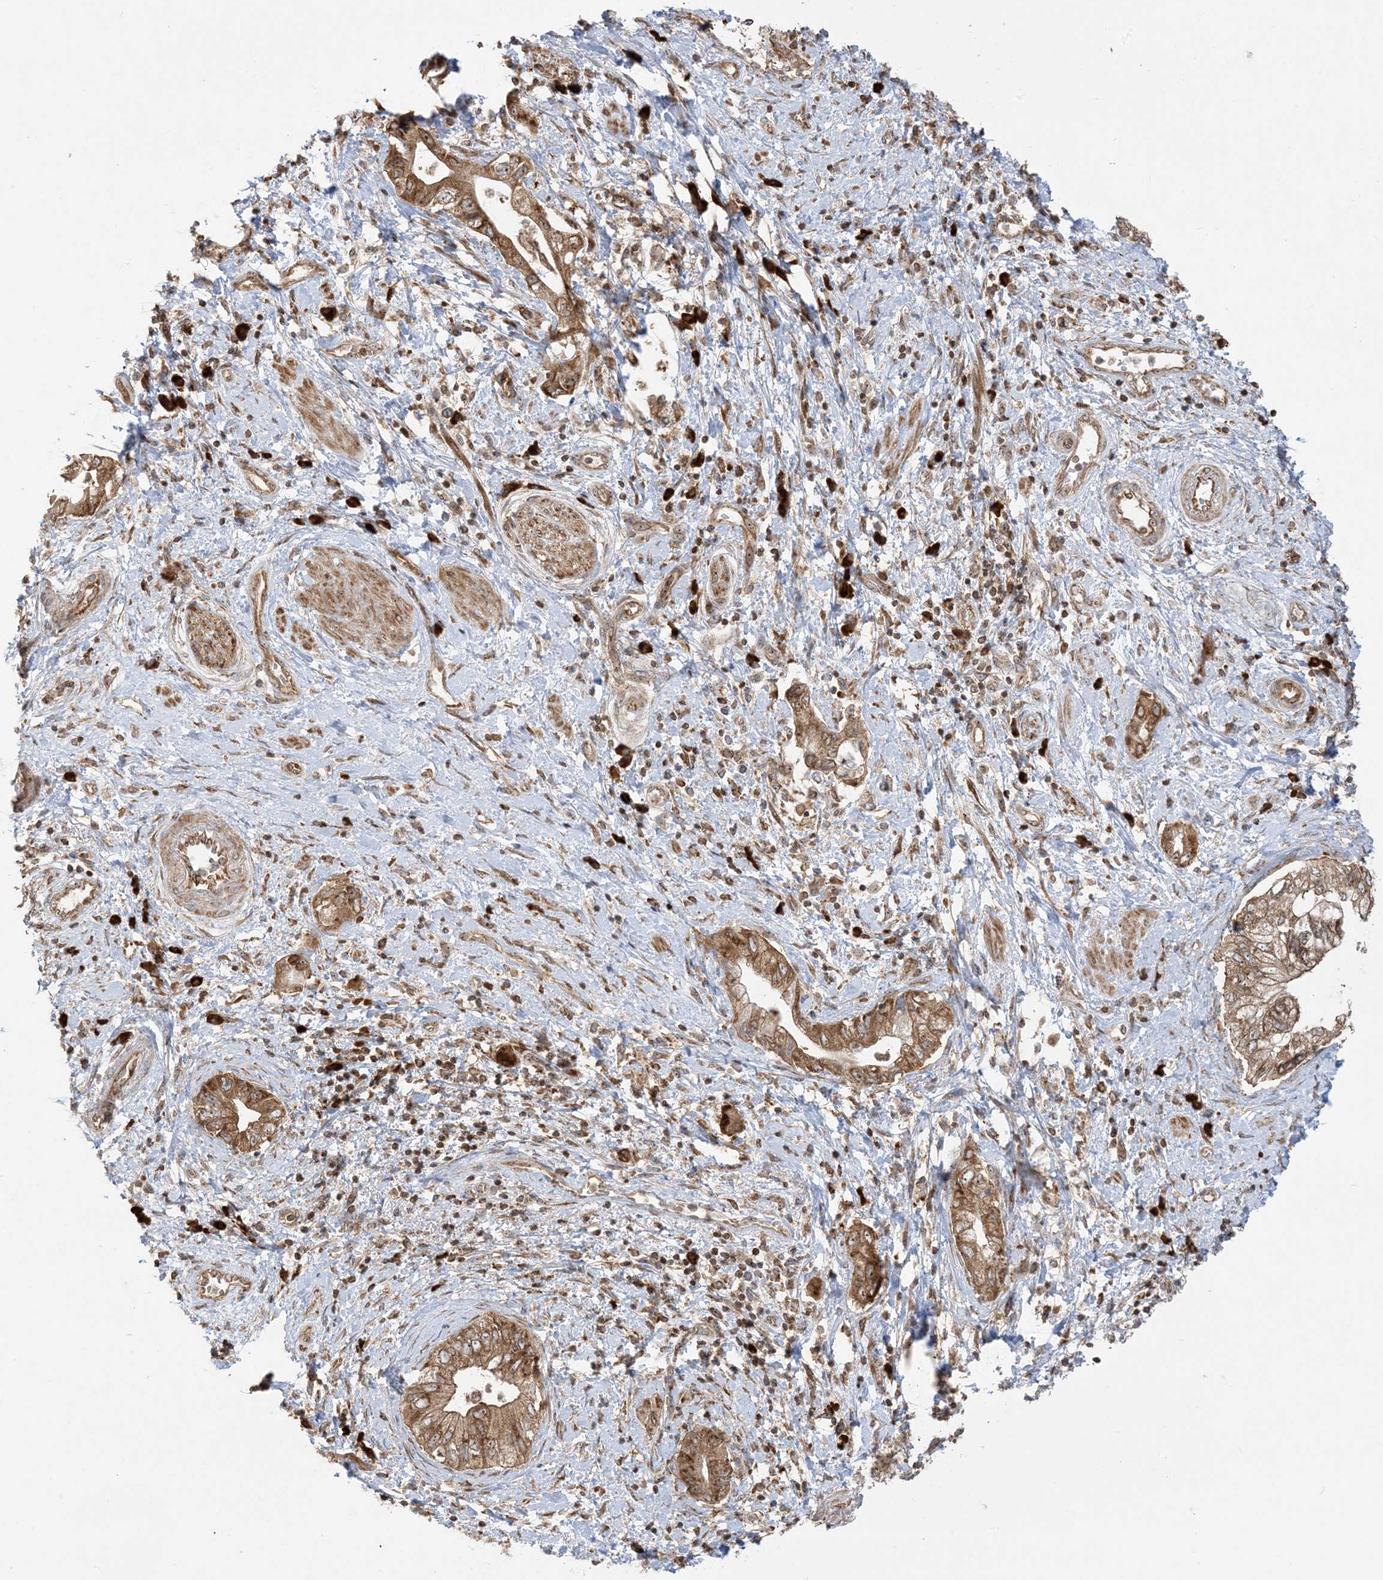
{"staining": {"intensity": "moderate", "quantity": ">75%", "location": "cytoplasmic/membranous,nuclear"}, "tissue": "pancreatic cancer", "cell_type": "Tumor cells", "image_type": "cancer", "snomed": [{"axis": "morphology", "description": "Adenocarcinoma, NOS"}, {"axis": "topography", "description": "Pancreas"}], "caption": "The histopathology image demonstrates a brown stain indicating the presence of a protein in the cytoplasmic/membranous and nuclear of tumor cells in pancreatic cancer (adenocarcinoma).", "gene": "SRP72", "patient": {"sex": "female", "age": 73}}